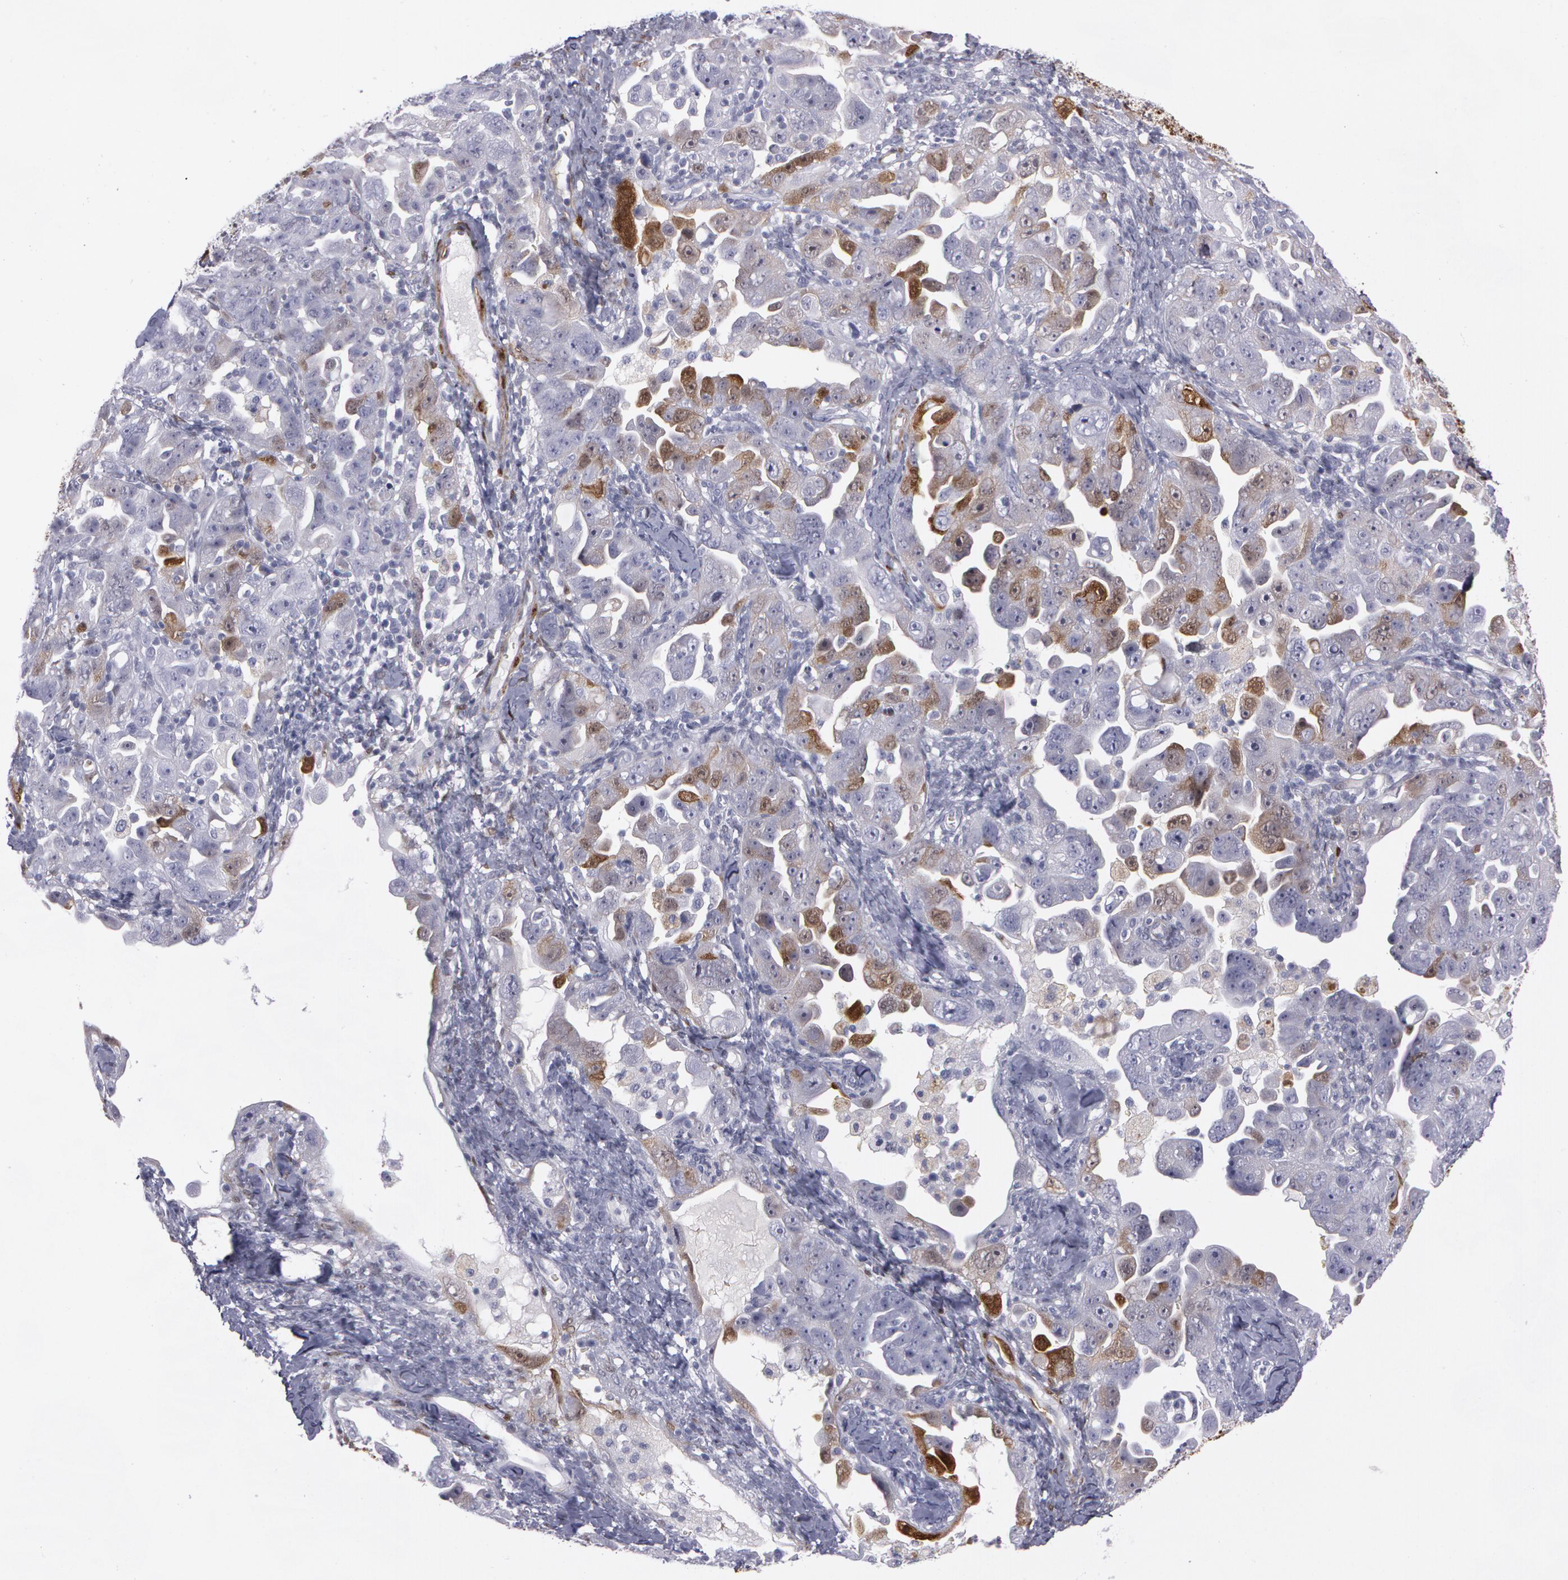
{"staining": {"intensity": "moderate", "quantity": "25%-75%", "location": "cytoplasmic/membranous,nuclear"}, "tissue": "ovarian cancer", "cell_type": "Tumor cells", "image_type": "cancer", "snomed": [{"axis": "morphology", "description": "Cystadenocarcinoma, serous, NOS"}, {"axis": "topography", "description": "Ovary"}], "caption": "The photomicrograph reveals staining of ovarian cancer (serous cystadenocarcinoma), revealing moderate cytoplasmic/membranous and nuclear protein positivity (brown color) within tumor cells.", "gene": "TAGLN", "patient": {"sex": "female", "age": 66}}